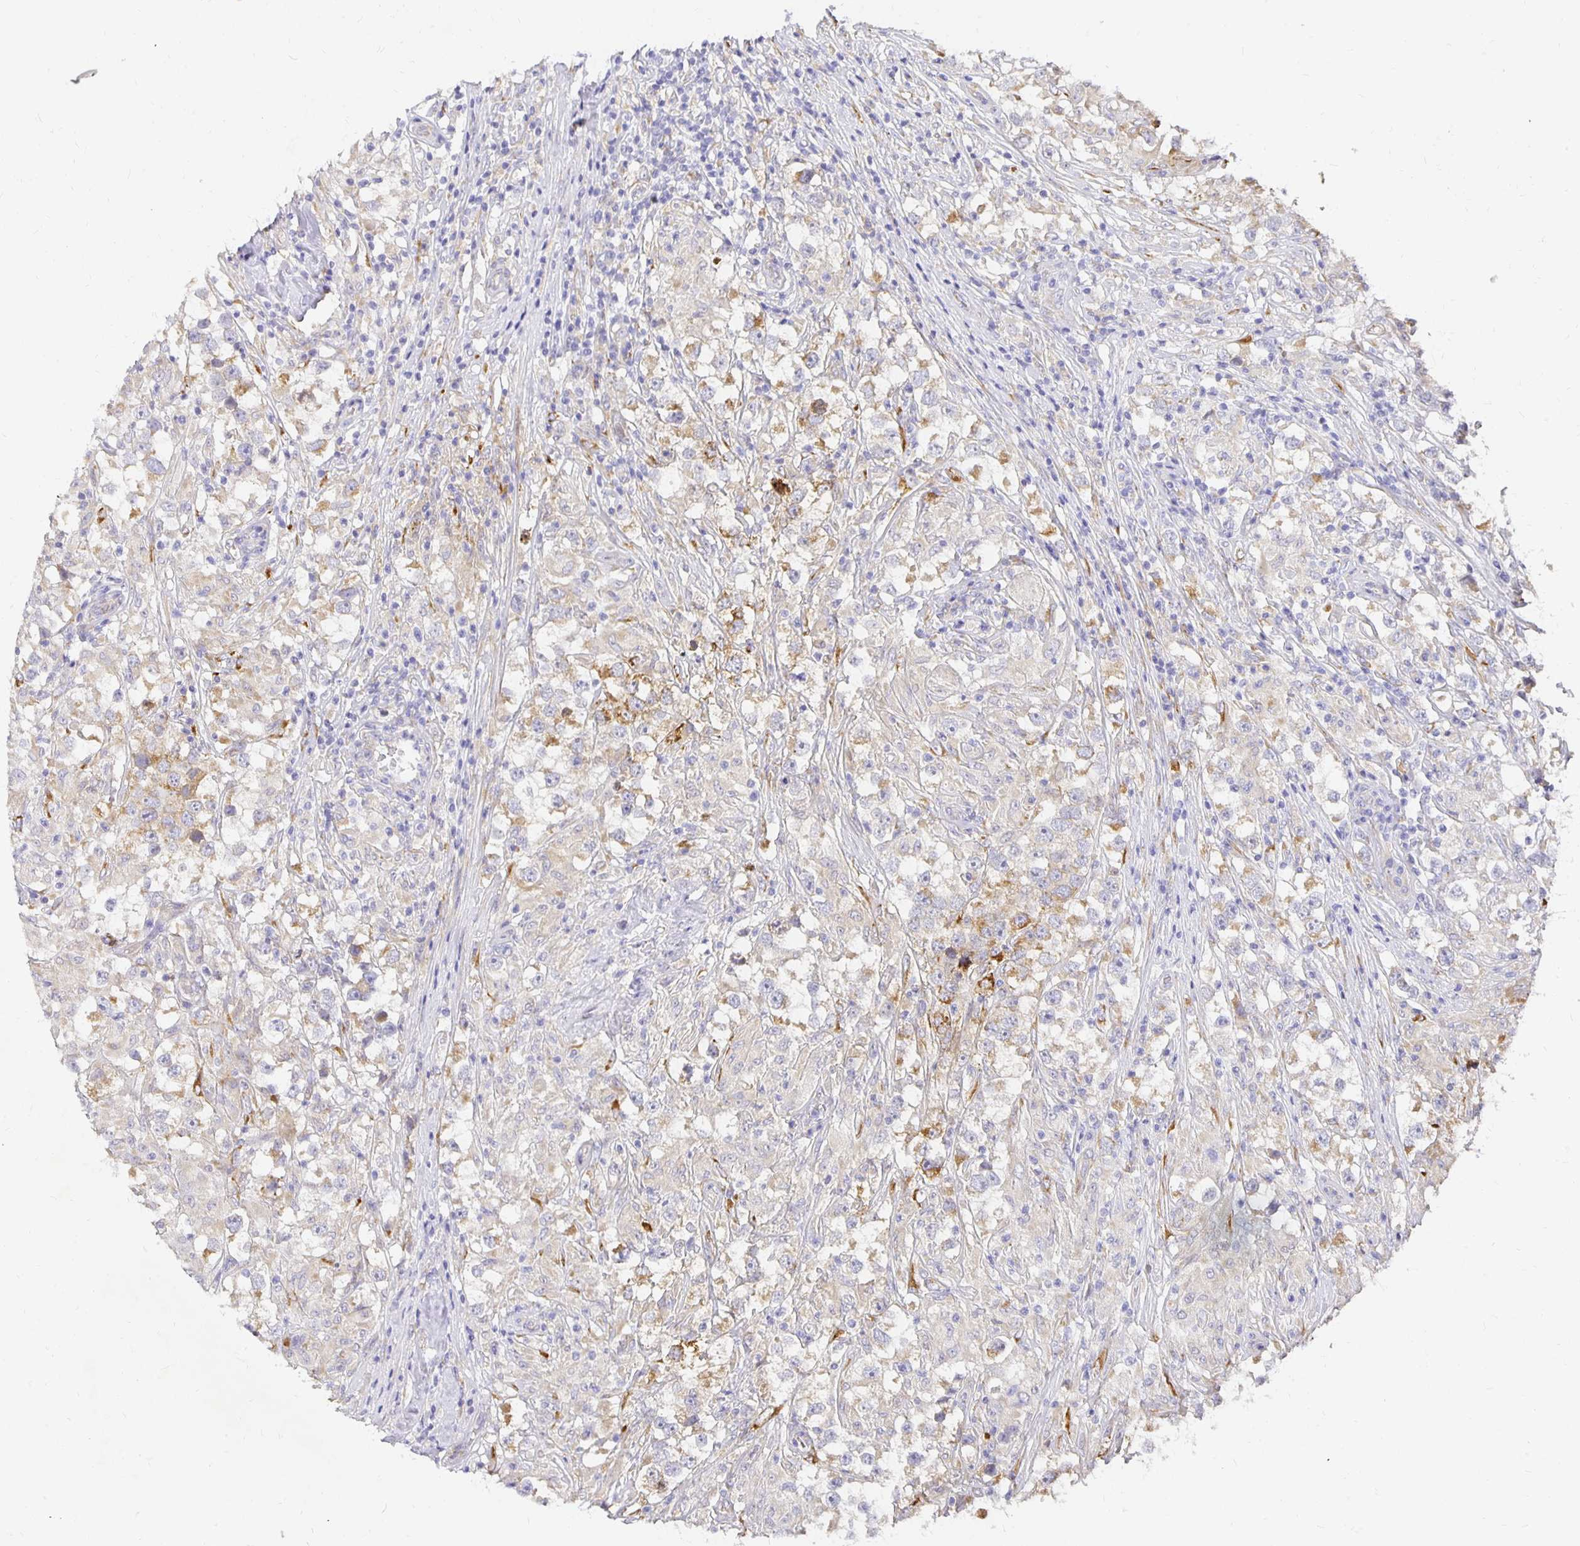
{"staining": {"intensity": "weak", "quantity": "25%-75%", "location": "cytoplasmic/membranous"}, "tissue": "testis cancer", "cell_type": "Tumor cells", "image_type": "cancer", "snomed": [{"axis": "morphology", "description": "Seminoma, NOS"}, {"axis": "topography", "description": "Testis"}], "caption": "DAB immunohistochemical staining of seminoma (testis) reveals weak cytoplasmic/membranous protein staining in approximately 25%-75% of tumor cells. The staining was performed using DAB to visualize the protein expression in brown, while the nuclei were stained in blue with hematoxylin (Magnification: 20x).", "gene": "PLOD1", "patient": {"sex": "male", "age": 46}}